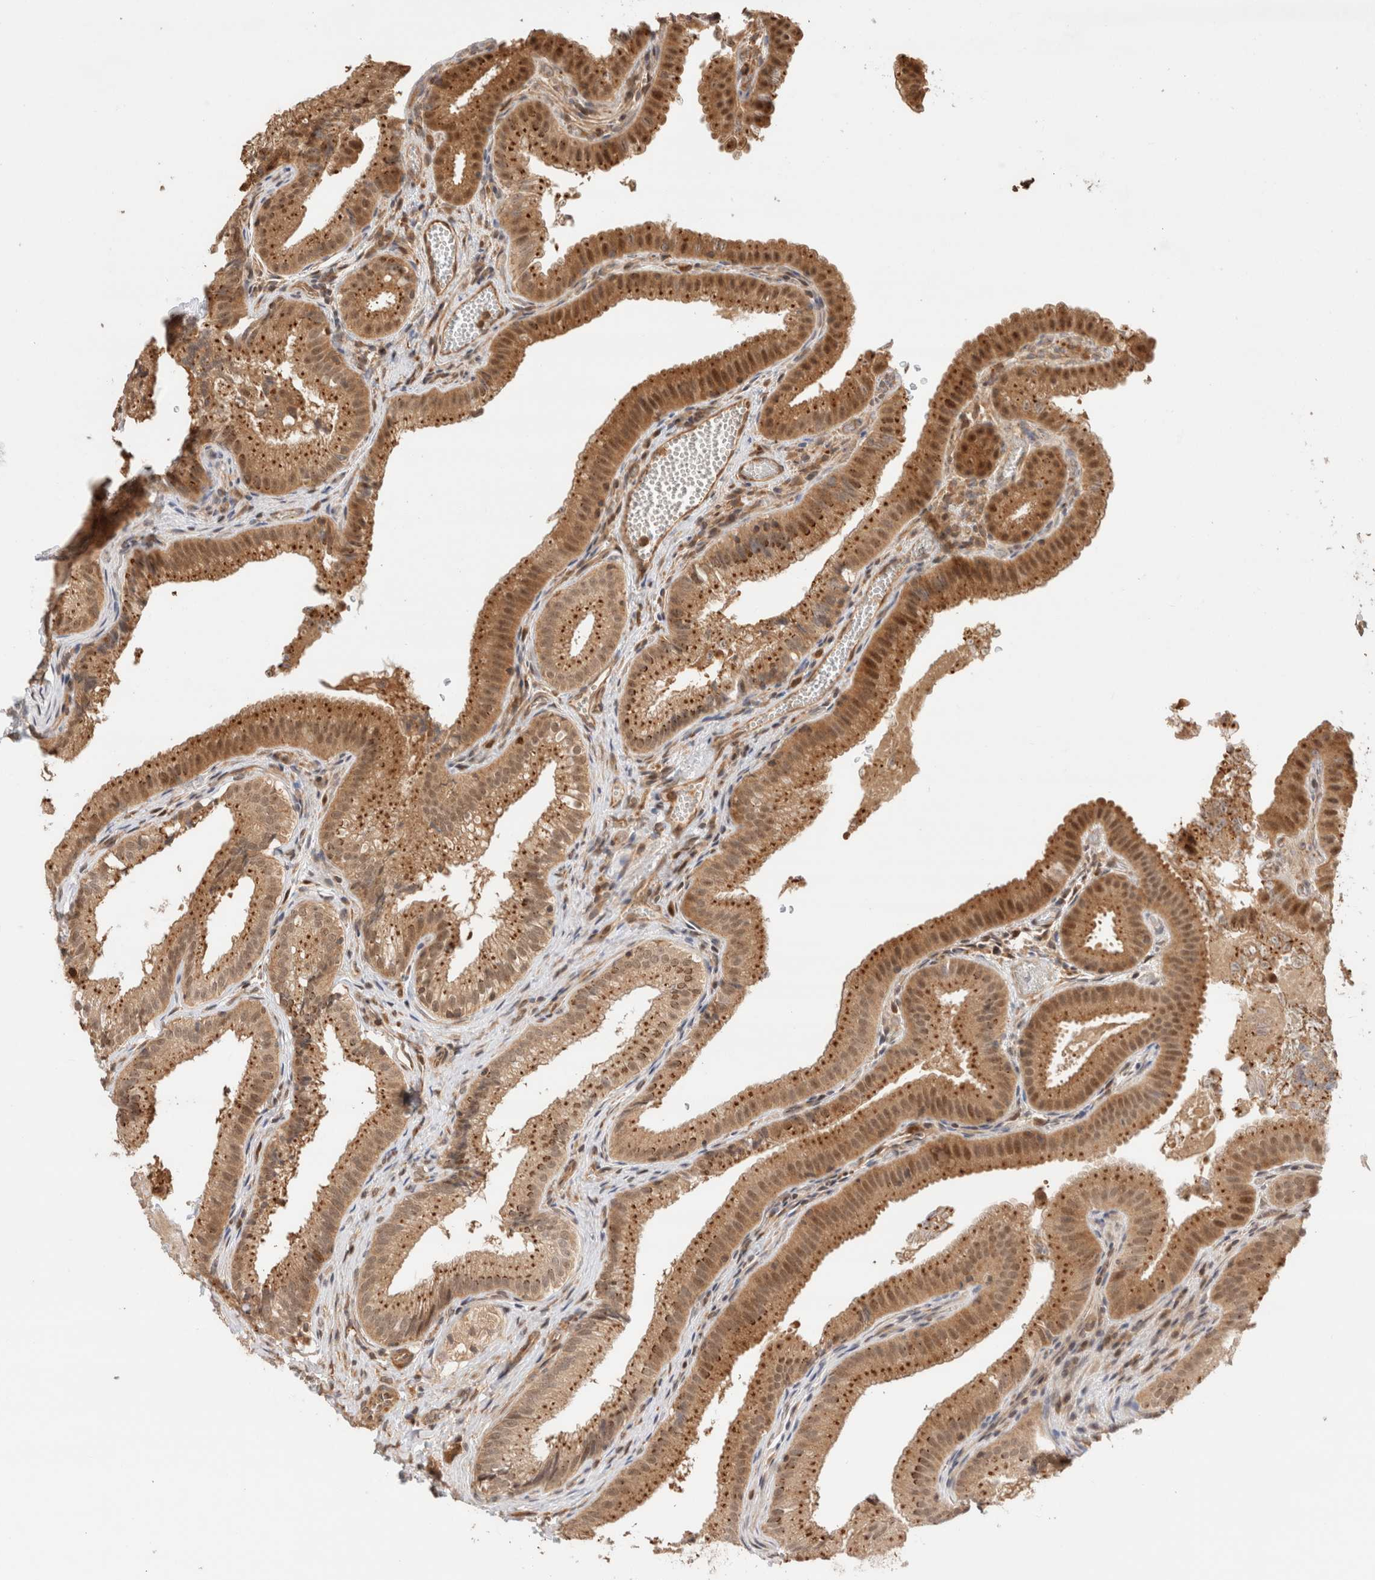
{"staining": {"intensity": "moderate", "quantity": ">75%", "location": "cytoplasmic/membranous"}, "tissue": "gallbladder", "cell_type": "Glandular cells", "image_type": "normal", "snomed": [{"axis": "morphology", "description": "Normal tissue, NOS"}, {"axis": "topography", "description": "Gallbladder"}], "caption": "An image of human gallbladder stained for a protein shows moderate cytoplasmic/membranous brown staining in glandular cells. (DAB (3,3'-diaminobenzidine) IHC, brown staining for protein, blue staining for nuclei).", "gene": "OTUD6B", "patient": {"sex": "female", "age": 30}}